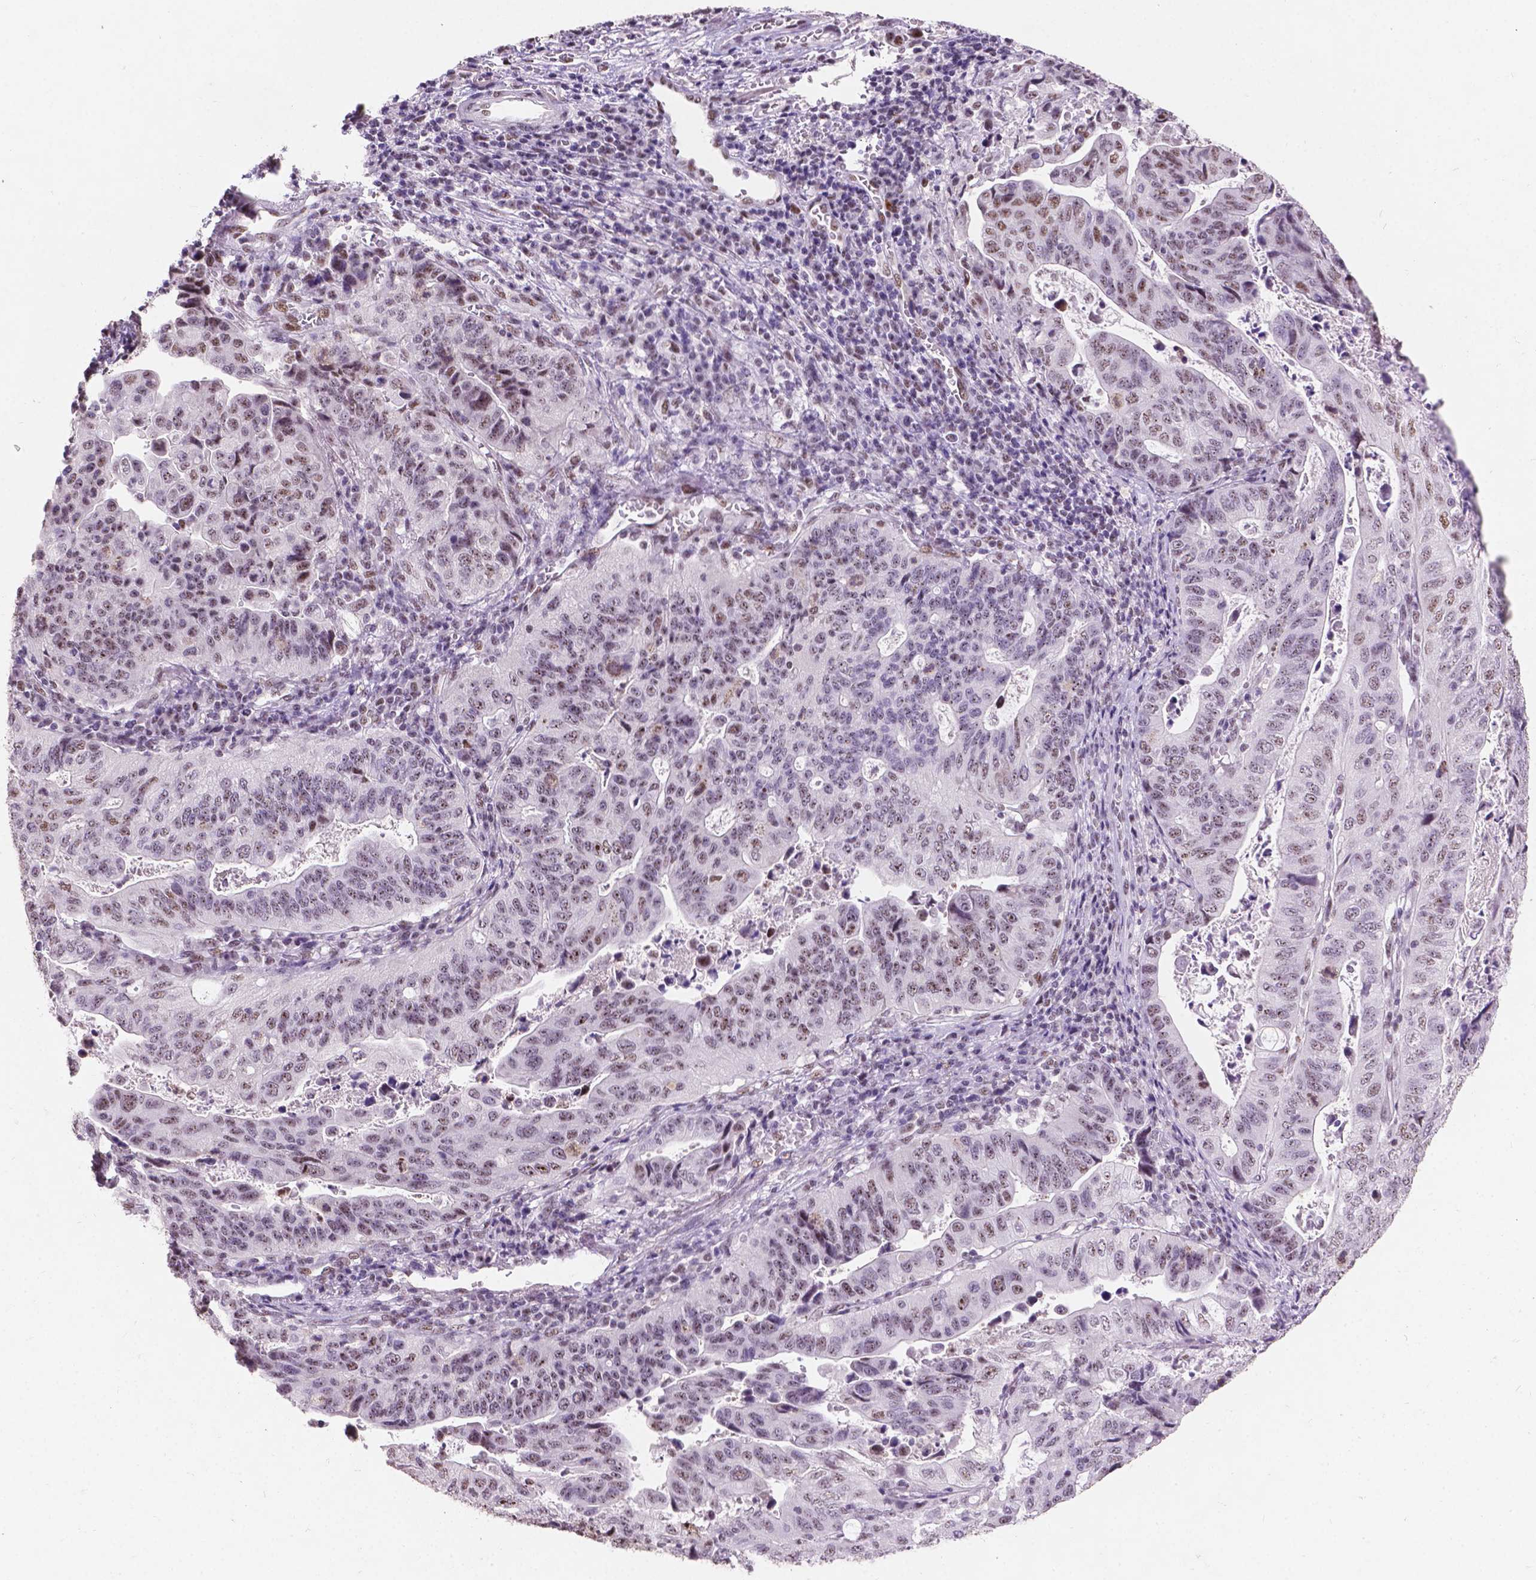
{"staining": {"intensity": "moderate", "quantity": "<25%", "location": "nuclear"}, "tissue": "stomach cancer", "cell_type": "Tumor cells", "image_type": "cancer", "snomed": [{"axis": "morphology", "description": "Adenocarcinoma, NOS"}, {"axis": "topography", "description": "Stomach, upper"}], "caption": "High-magnification brightfield microscopy of stomach cancer stained with DAB (brown) and counterstained with hematoxylin (blue). tumor cells exhibit moderate nuclear positivity is appreciated in about<25% of cells.", "gene": "COIL", "patient": {"sex": "female", "age": 67}}